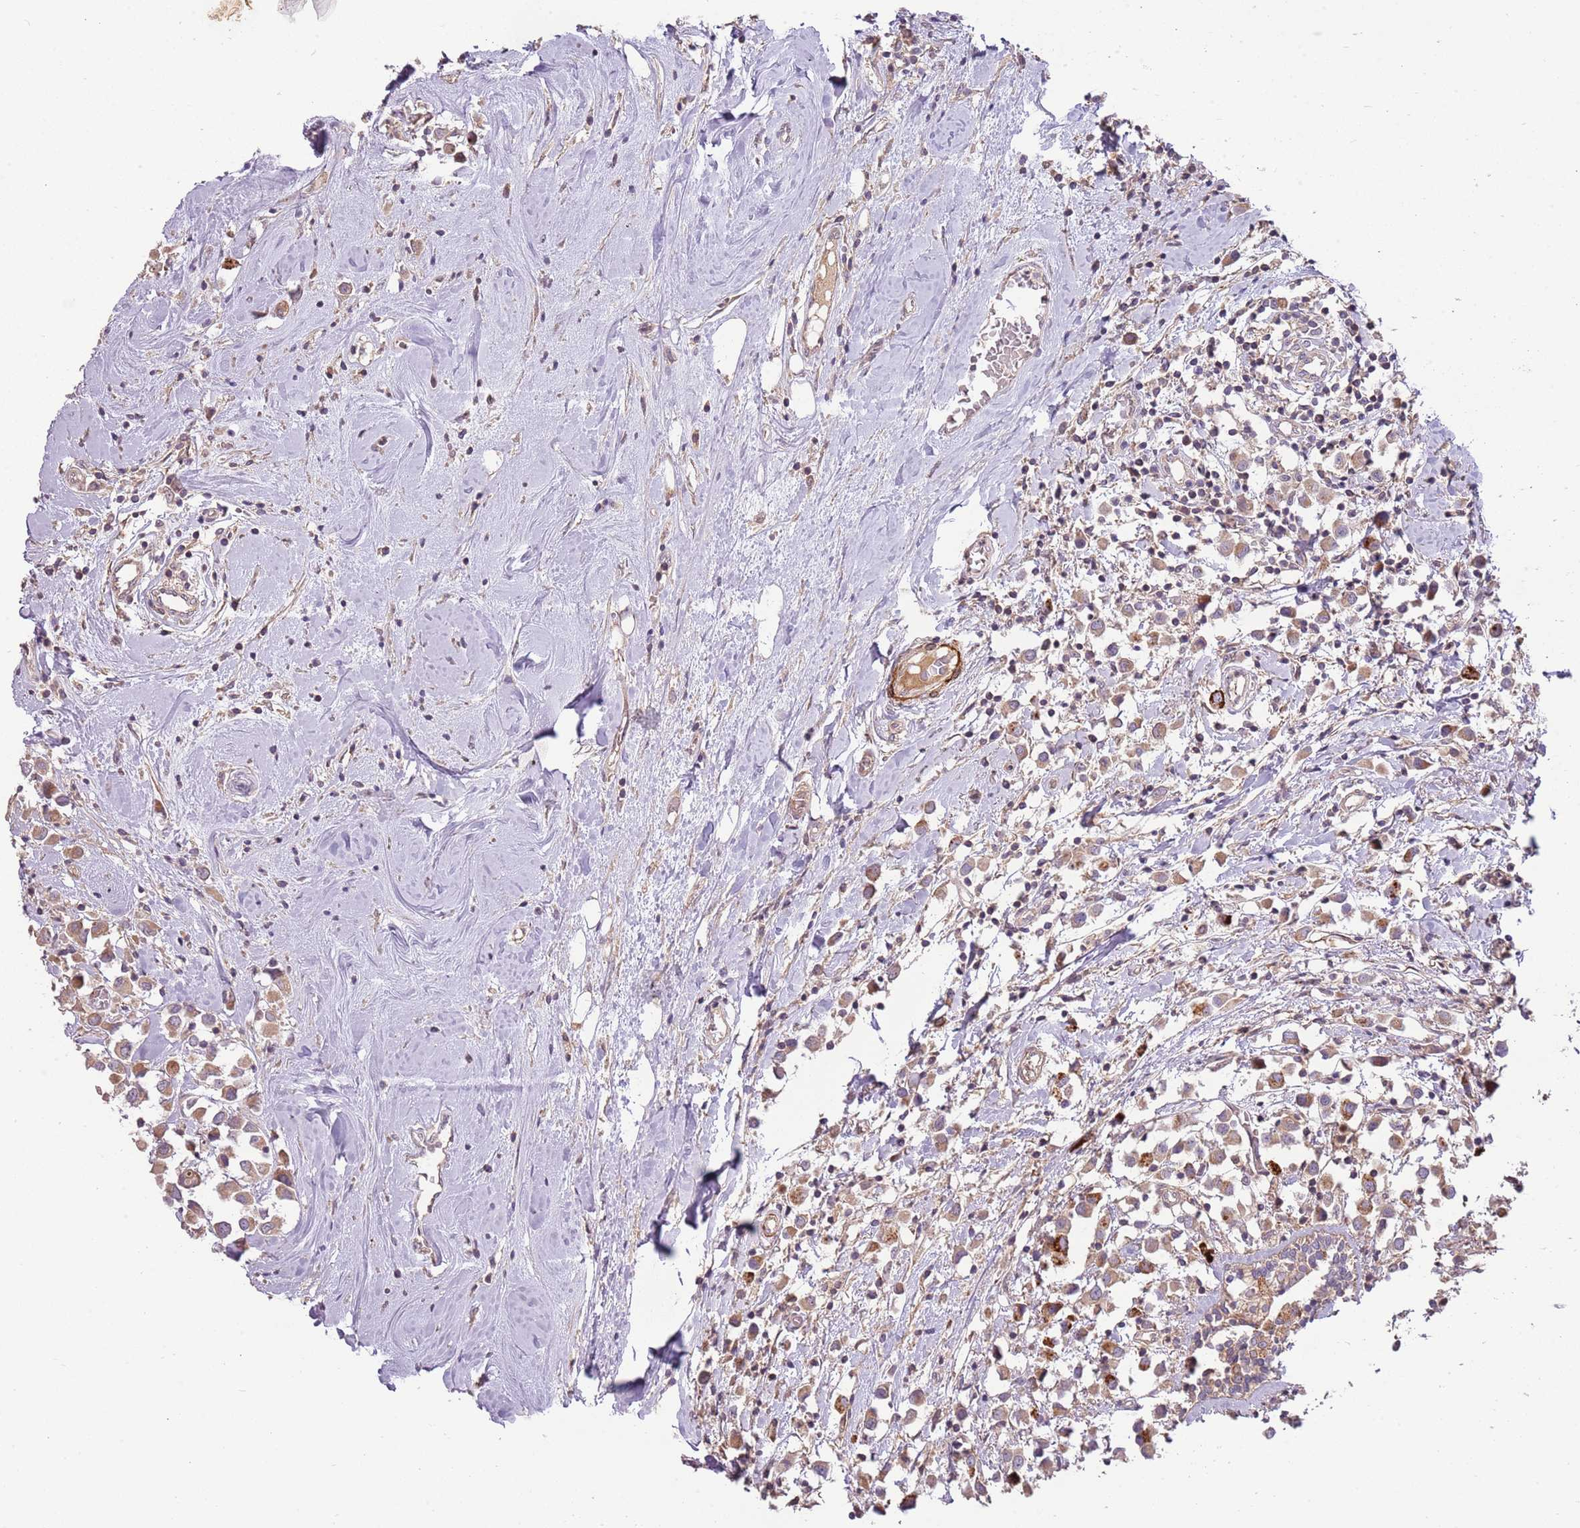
{"staining": {"intensity": "moderate", "quantity": ">75%", "location": "cytoplasmic/membranous"}, "tissue": "breast cancer", "cell_type": "Tumor cells", "image_type": "cancer", "snomed": [{"axis": "morphology", "description": "Duct carcinoma"}, {"axis": "topography", "description": "Breast"}], "caption": "This micrograph displays immunohistochemistry (IHC) staining of human infiltrating ductal carcinoma (breast), with medium moderate cytoplasmic/membranous positivity in about >75% of tumor cells.", "gene": "RNF128", "patient": {"sex": "female", "age": 61}}